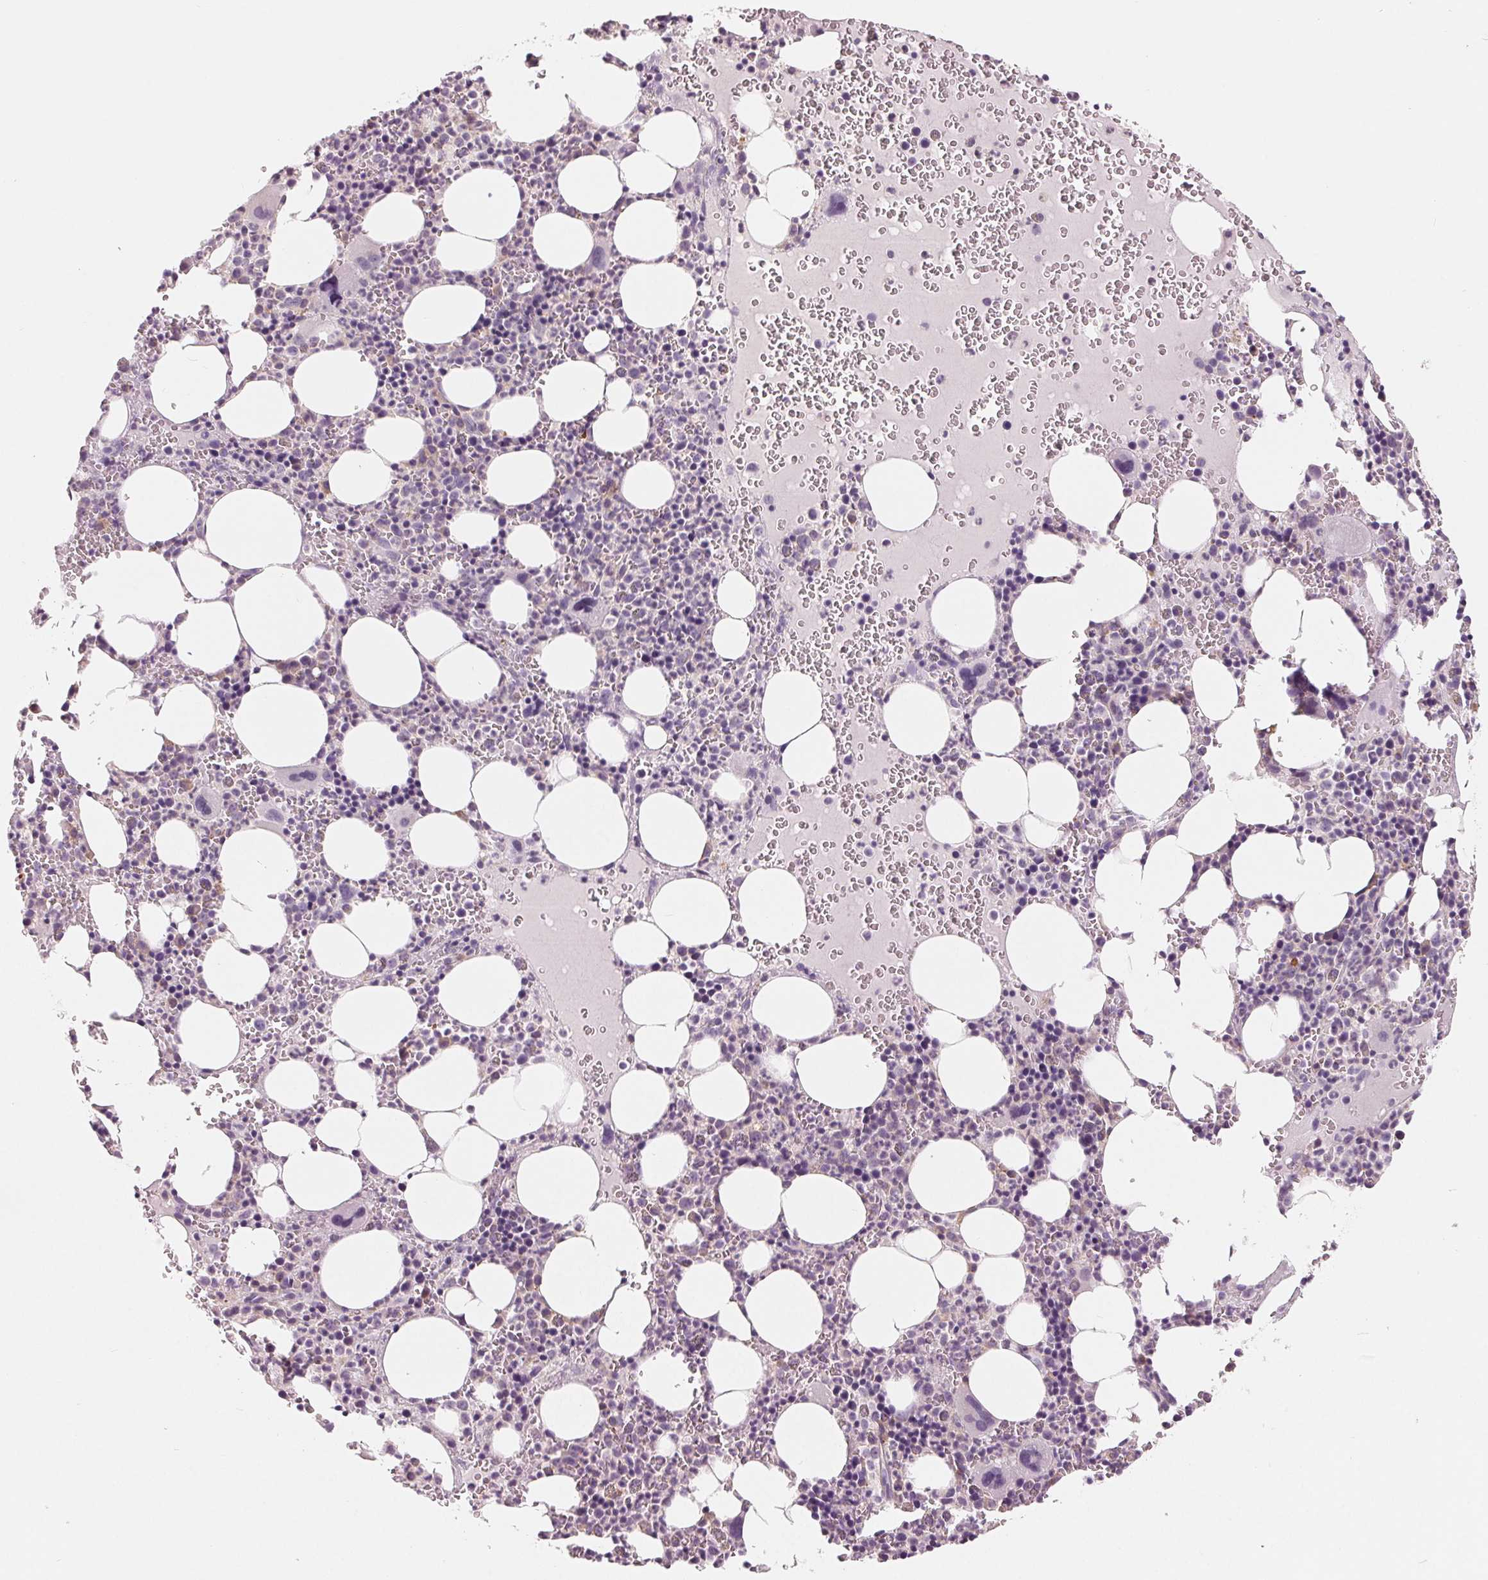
{"staining": {"intensity": "negative", "quantity": "none", "location": "none"}, "tissue": "bone marrow", "cell_type": "Hematopoietic cells", "image_type": "normal", "snomed": [{"axis": "morphology", "description": "Normal tissue, NOS"}, {"axis": "topography", "description": "Bone marrow"}], "caption": "Bone marrow was stained to show a protein in brown. There is no significant staining in hematopoietic cells.", "gene": "VTCN1", "patient": {"sex": "male", "age": 63}}